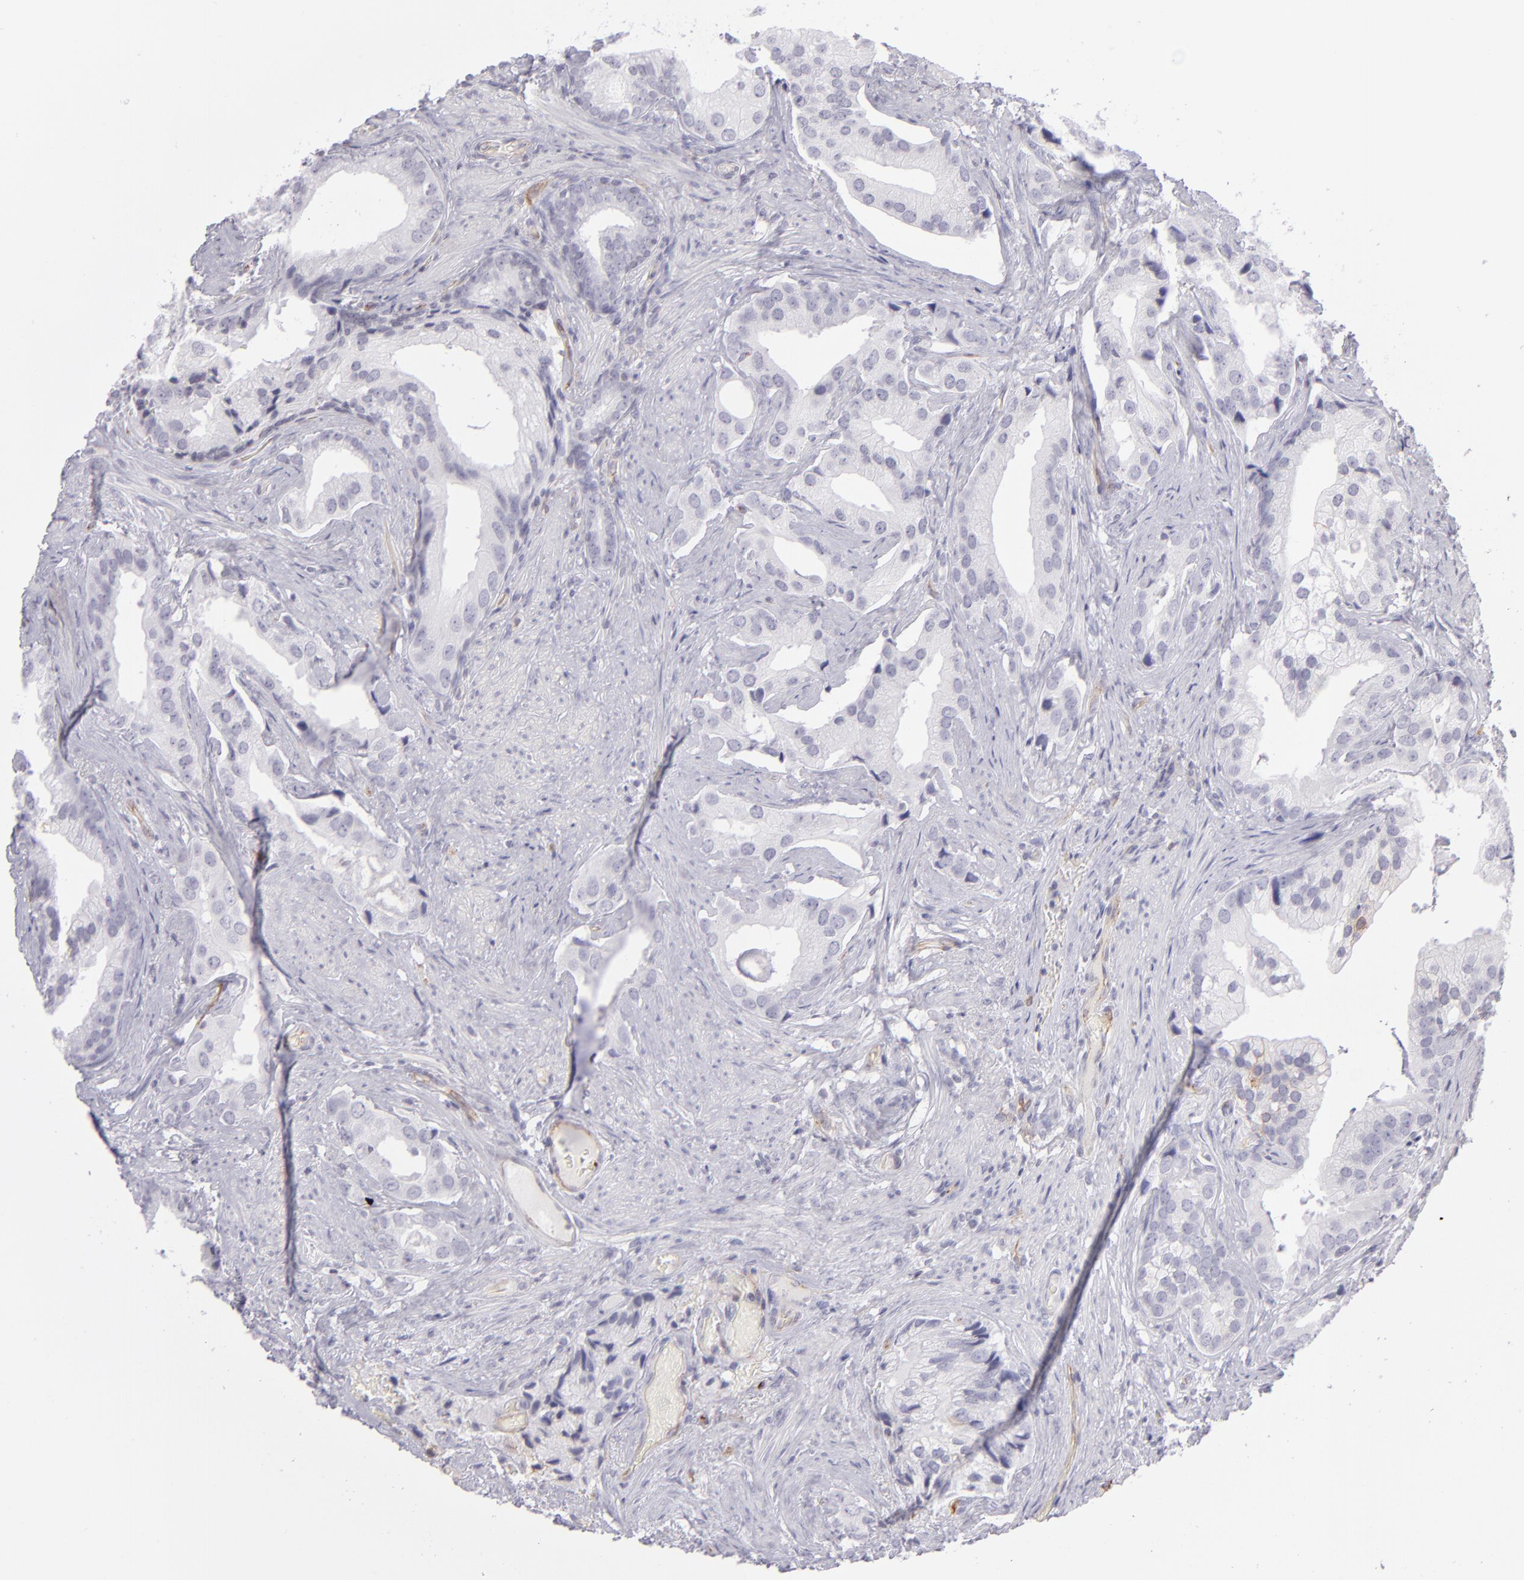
{"staining": {"intensity": "negative", "quantity": "none", "location": "none"}, "tissue": "prostate cancer", "cell_type": "Tumor cells", "image_type": "cancer", "snomed": [{"axis": "morphology", "description": "Adenocarcinoma, Low grade"}, {"axis": "topography", "description": "Prostate"}], "caption": "The immunohistochemistry (IHC) histopathology image has no significant staining in tumor cells of prostate low-grade adenocarcinoma tissue.", "gene": "THBD", "patient": {"sex": "male", "age": 71}}